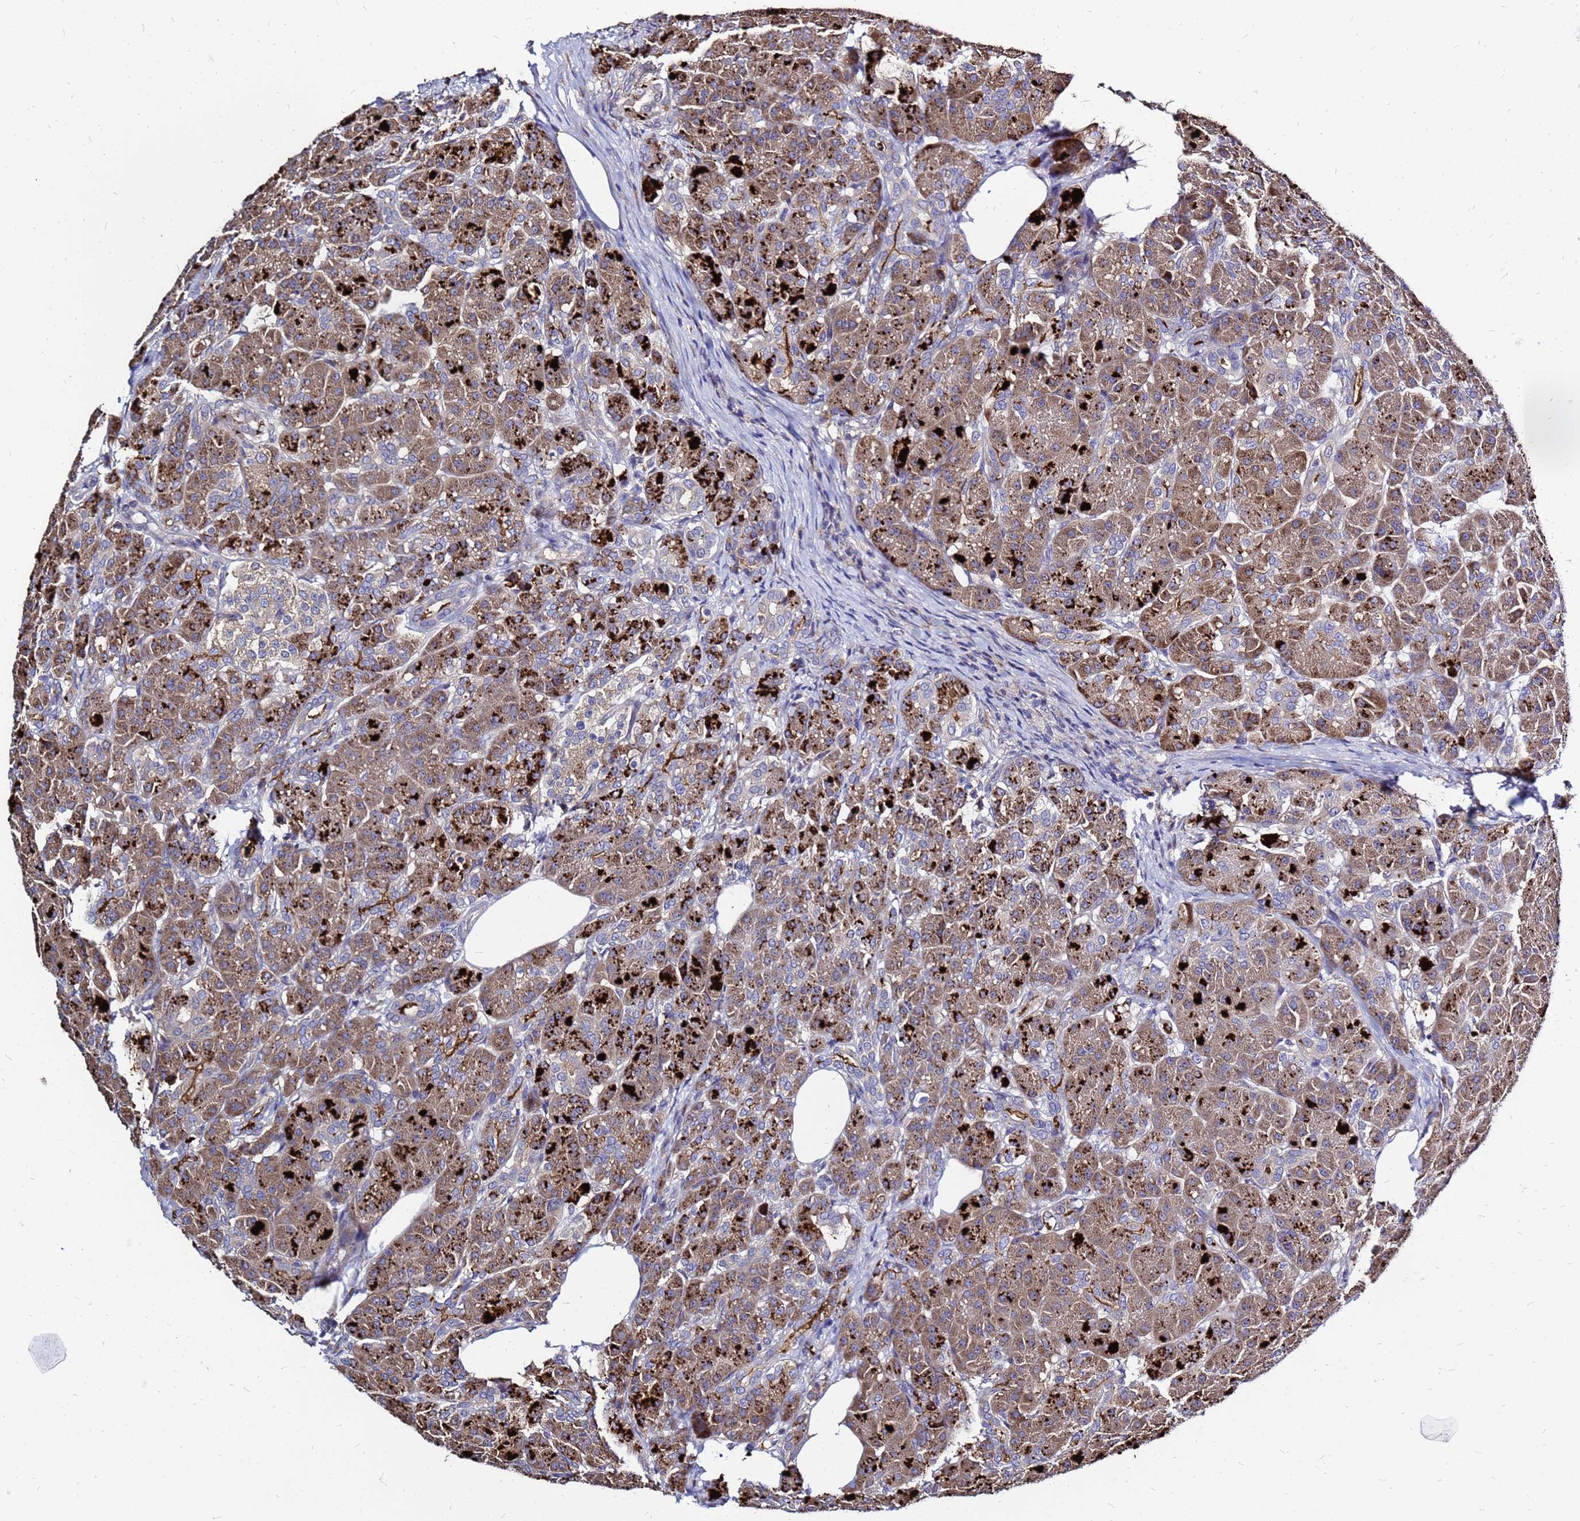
{"staining": {"intensity": "moderate", "quantity": ">75%", "location": "cytoplasmic/membranous"}, "tissue": "pancreas", "cell_type": "Exocrine glandular cells", "image_type": "normal", "snomed": [{"axis": "morphology", "description": "Normal tissue, NOS"}, {"axis": "topography", "description": "Pancreas"}], "caption": "Immunohistochemical staining of unremarkable pancreas displays >75% levels of moderate cytoplasmic/membranous protein staining in about >75% of exocrine glandular cells.", "gene": "MOB2", "patient": {"sex": "male", "age": 63}}